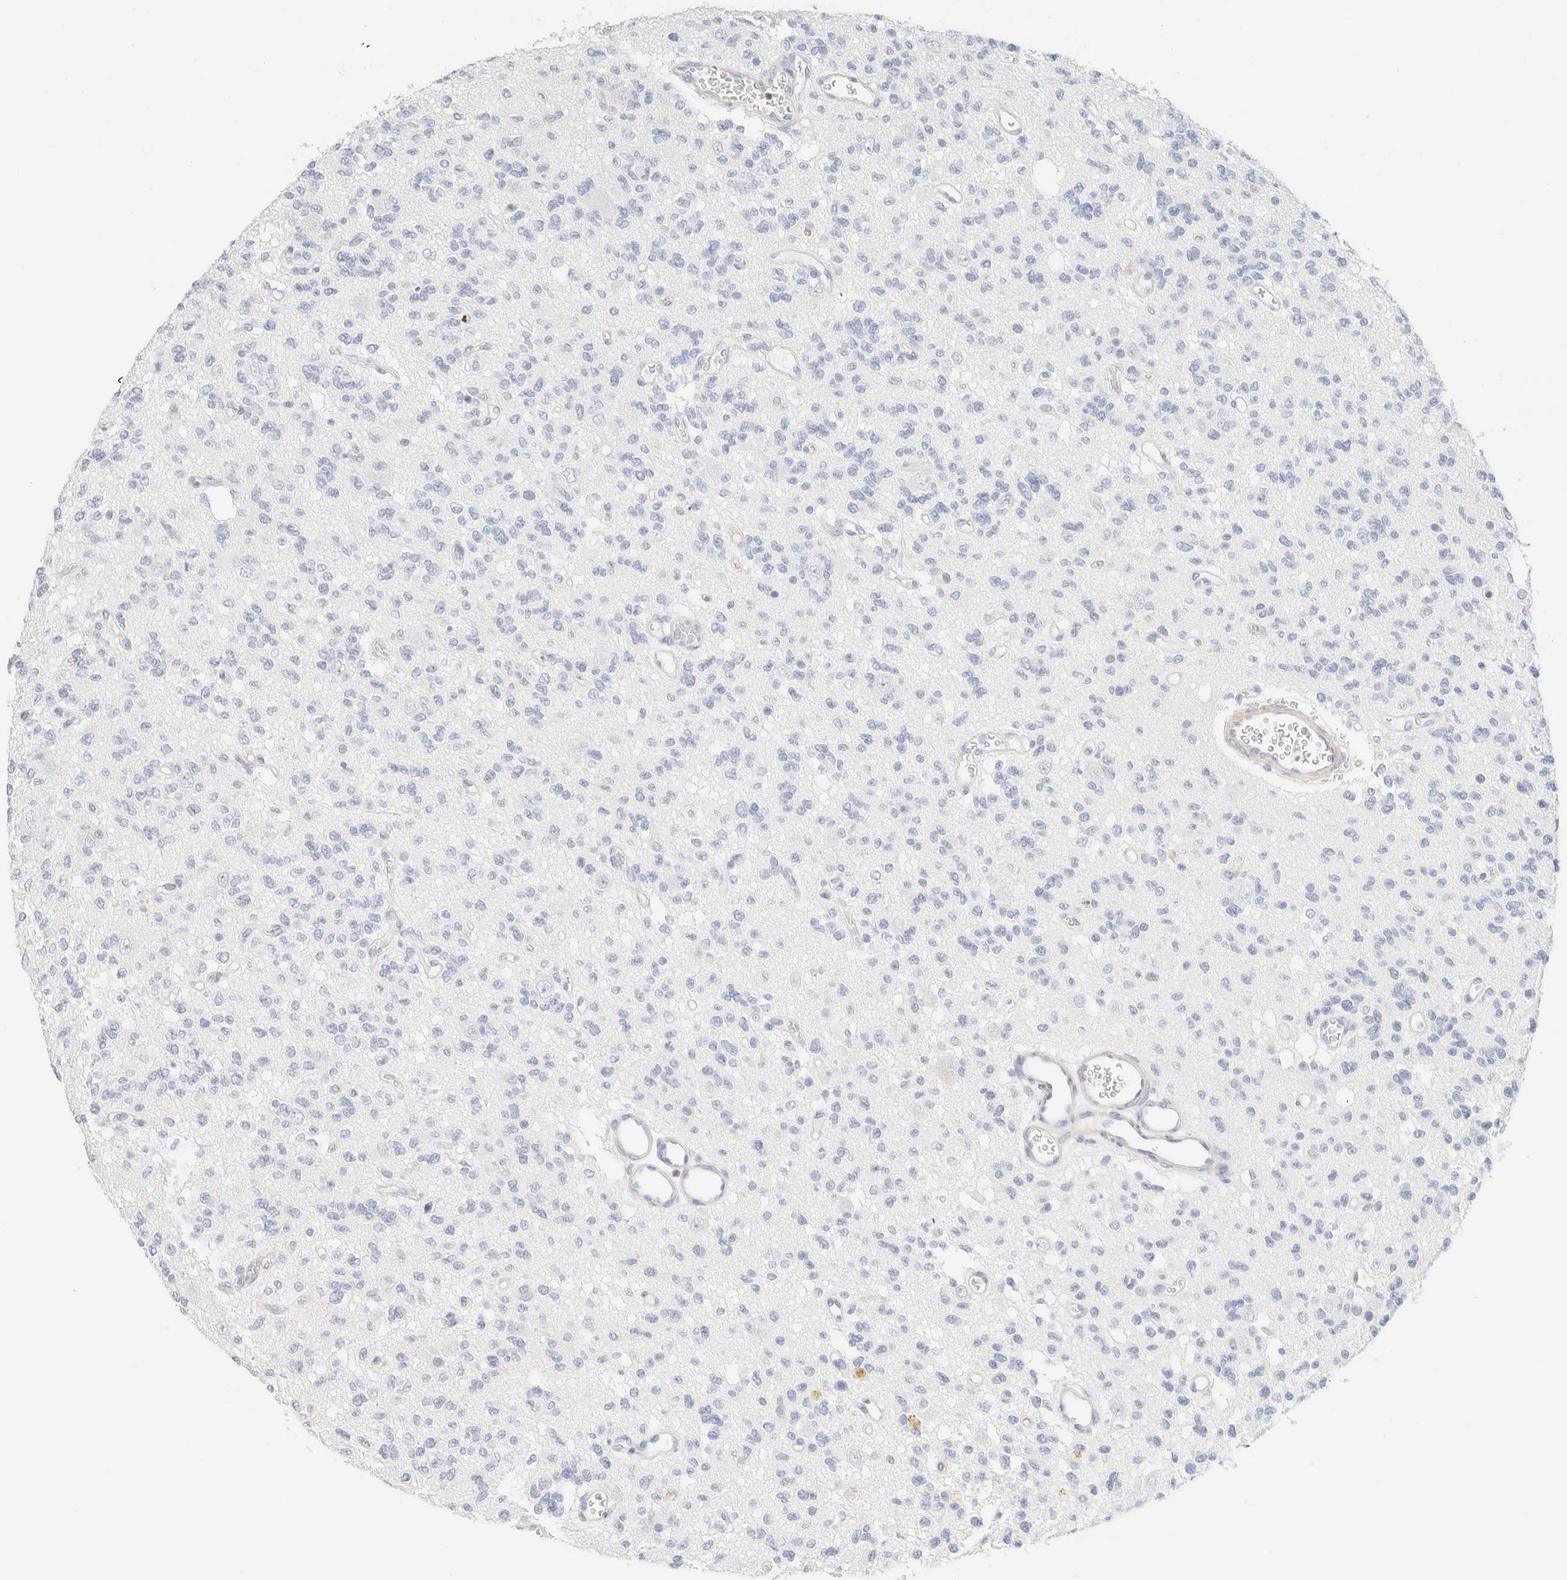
{"staining": {"intensity": "negative", "quantity": "none", "location": "none"}, "tissue": "glioma", "cell_type": "Tumor cells", "image_type": "cancer", "snomed": [{"axis": "morphology", "description": "Glioma, malignant, Low grade"}, {"axis": "topography", "description": "Brain"}], "caption": "The IHC photomicrograph has no significant staining in tumor cells of glioma tissue.", "gene": "IKZF3", "patient": {"sex": "male", "age": 38}}